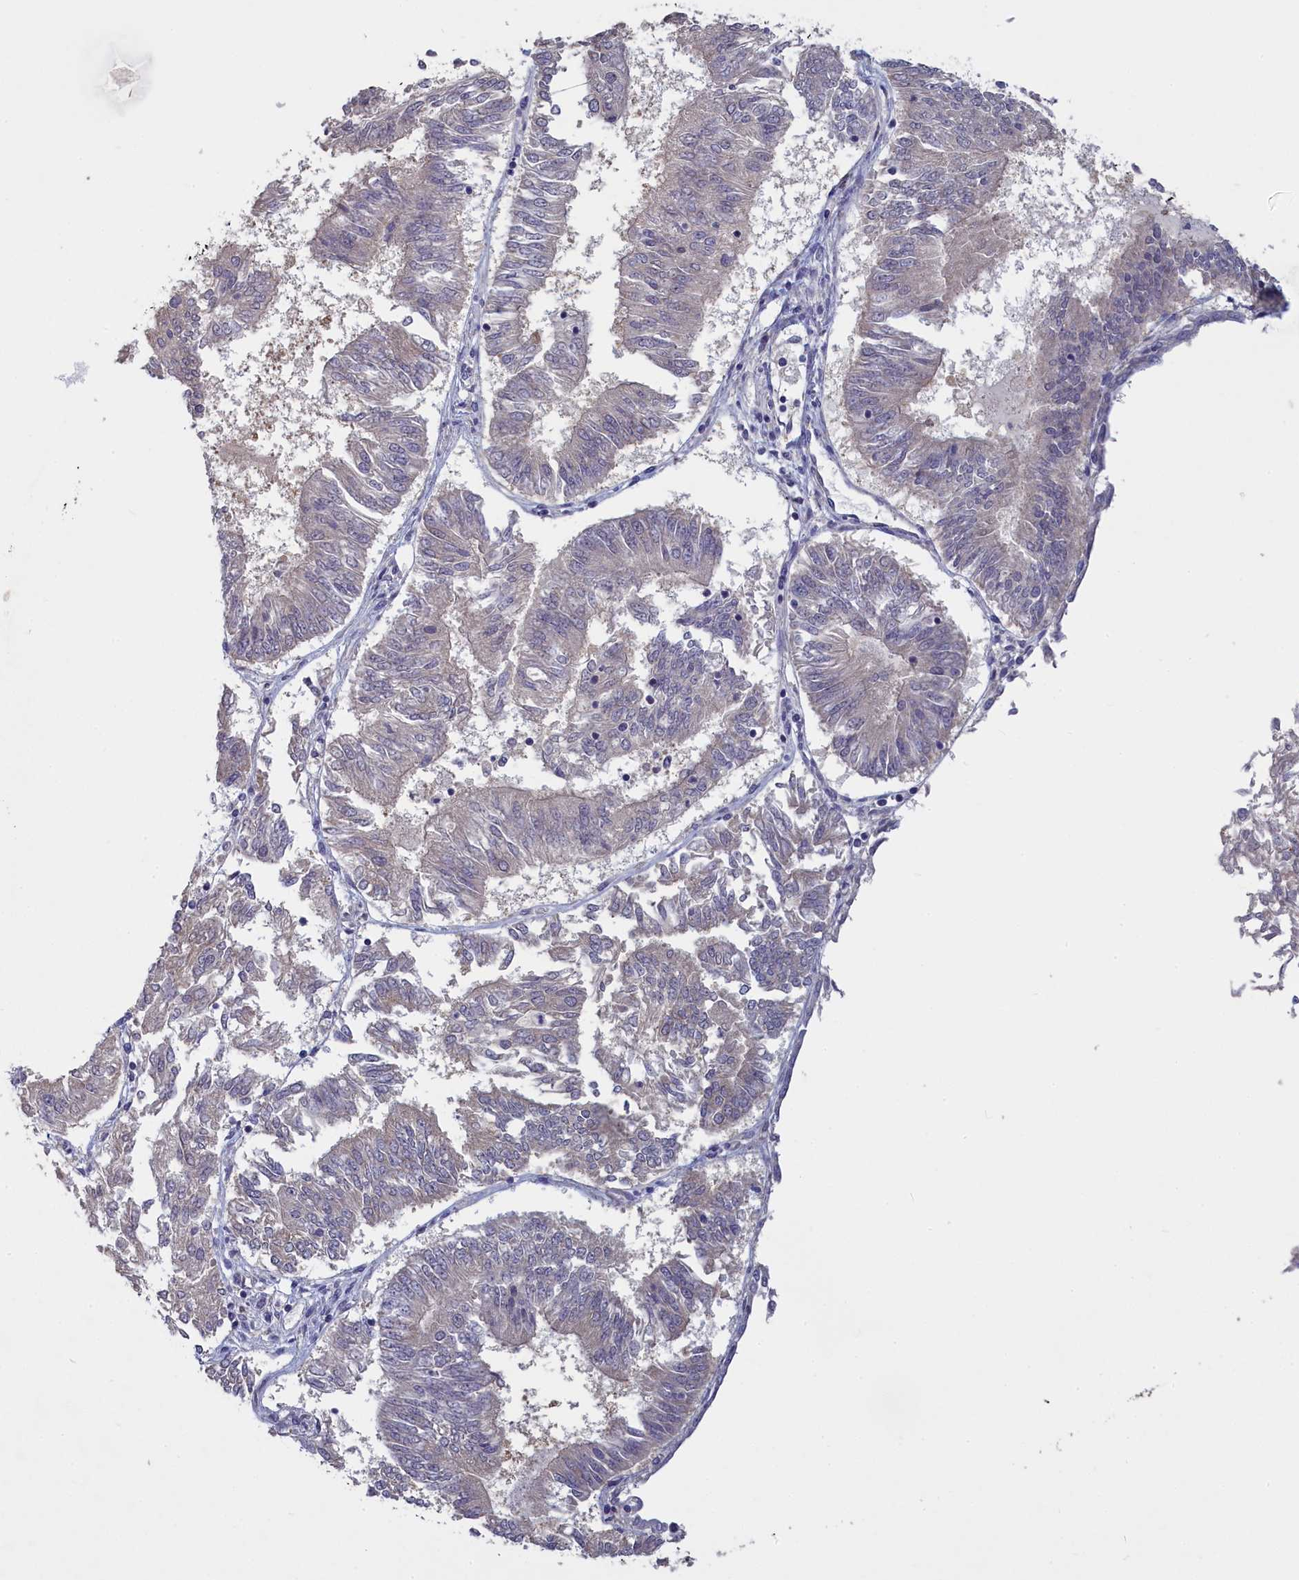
{"staining": {"intensity": "negative", "quantity": "none", "location": "none"}, "tissue": "endometrial cancer", "cell_type": "Tumor cells", "image_type": "cancer", "snomed": [{"axis": "morphology", "description": "Adenocarcinoma, NOS"}, {"axis": "topography", "description": "Endometrium"}], "caption": "Tumor cells show no significant protein staining in endometrial cancer.", "gene": "UCHL3", "patient": {"sex": "female", "age": 58}}